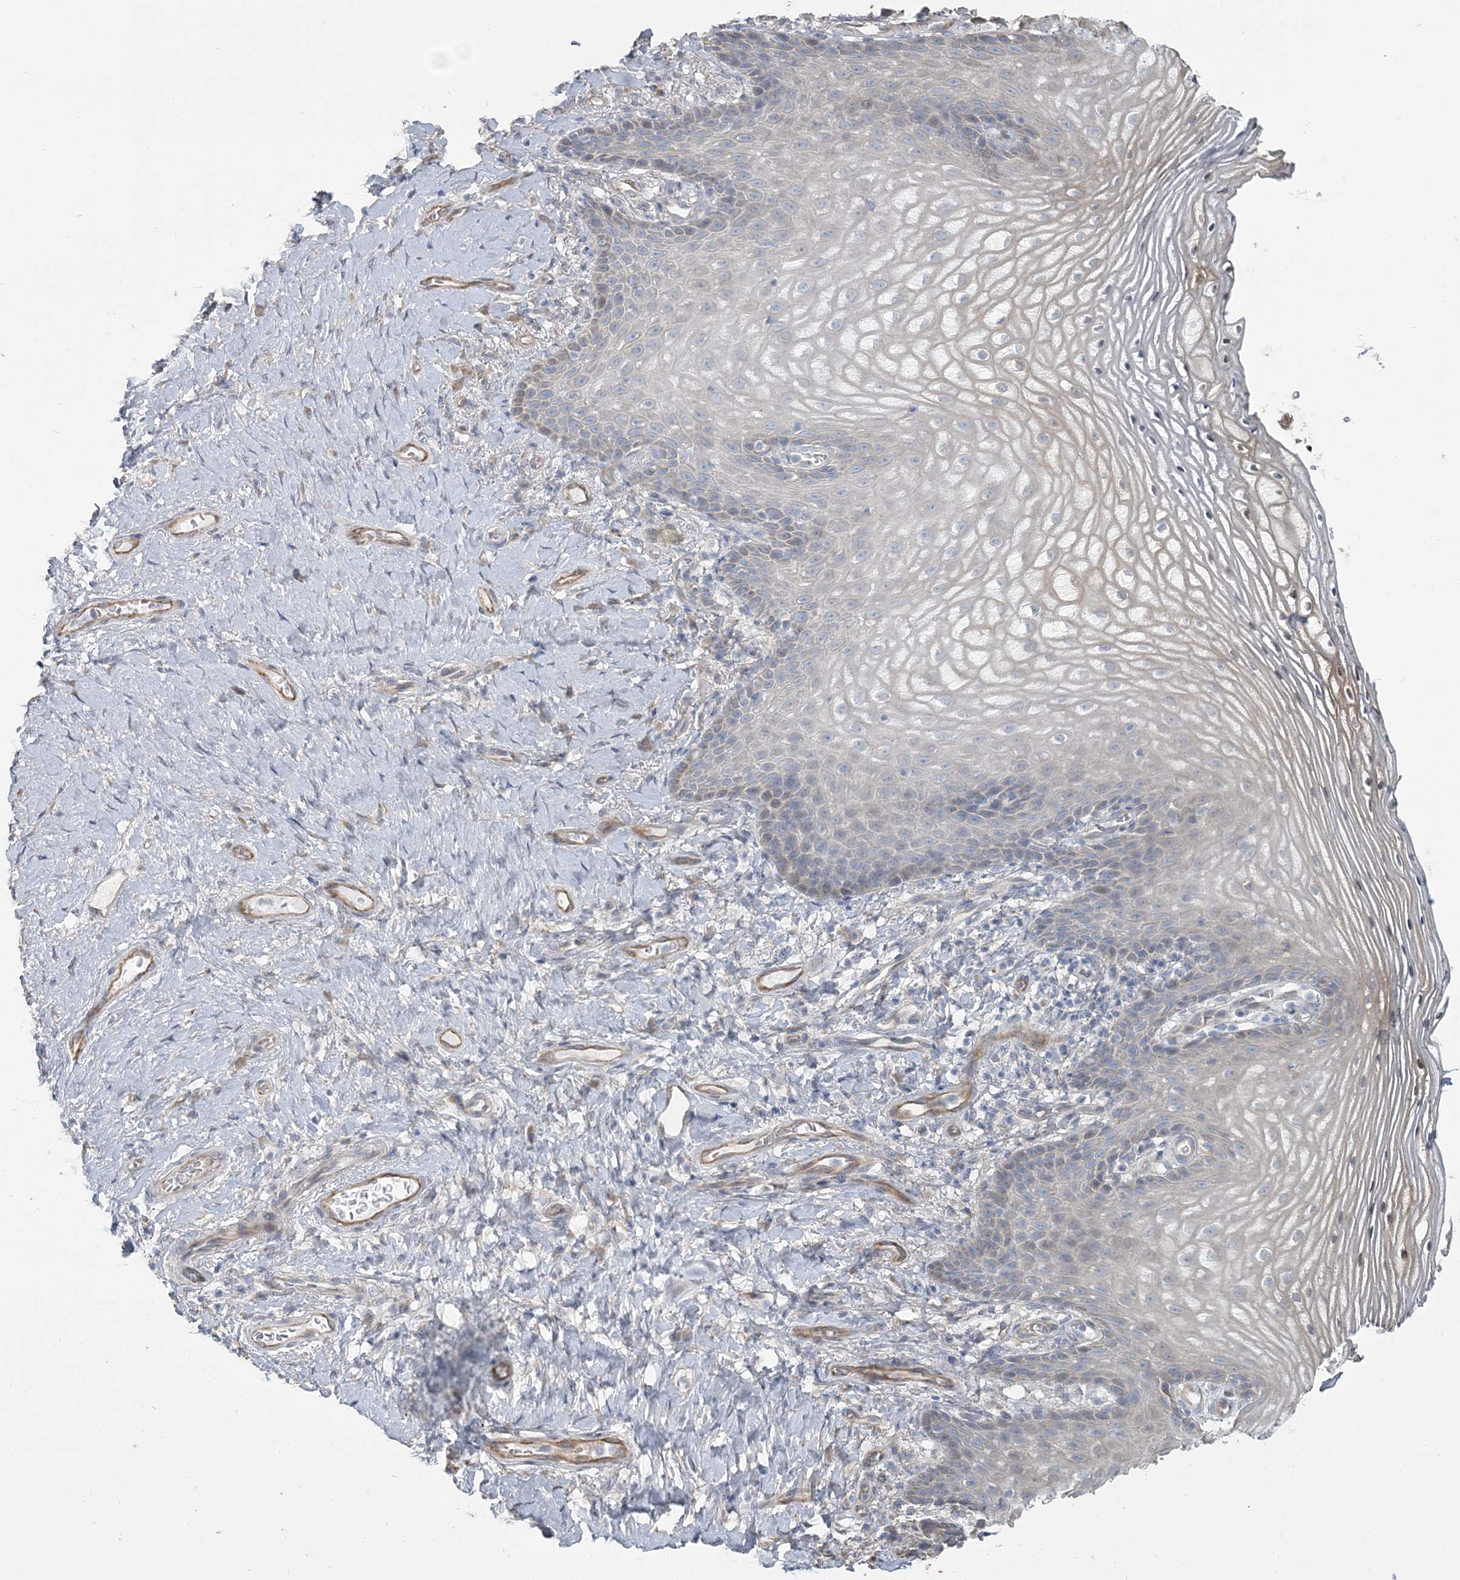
{"staining": {"intensity": "weak", "quantity": "<25%", "location": "cytoplasmic/membranous"}, "tissue": "vagina", "cell_type": "Squamous epithelial cells", "image_type": "normal", "snomed": [{"axis": "morphology", "description": "Normal tissue, NOS"}, {"axis": "topography", "description": "Vagina"}], "caption": "This histopathology image is of normal vagina stained with IHC to label a protein in brown with the nuclei are counter-stained blue. There is no staining in squamous epithelial cells.", "gene": "CMBL", "patient": {"sex": "female", "age": 60}}